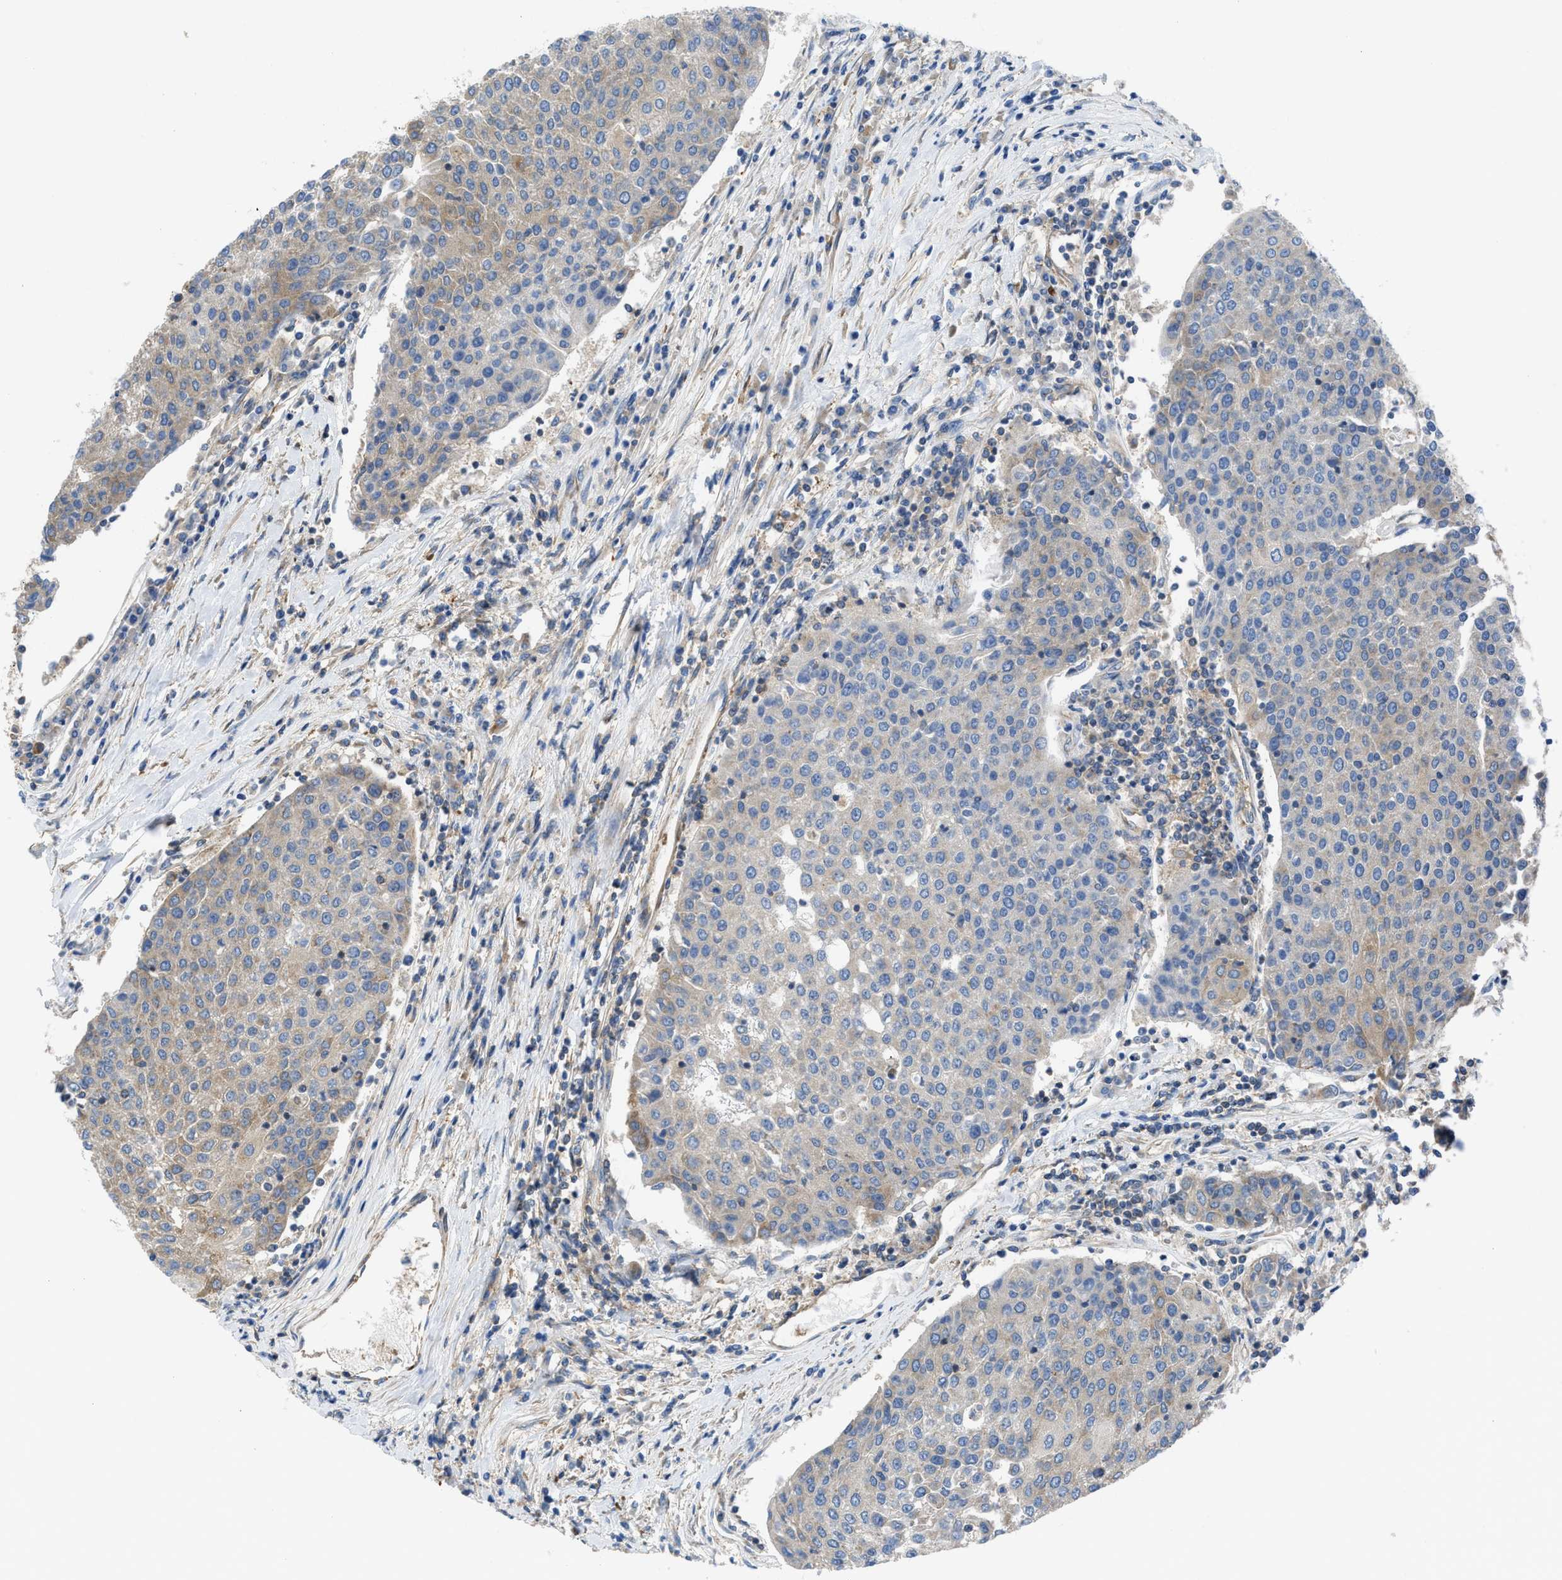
{"staining": {"intensity": "weak", "quantity": "<25%", "location": "cytoplasmic/membranous"}, "tissue": "urothelial cancer", "cell_type": "Tumor cells", "image_type": "cancer", "snomed": [{"axis": "morphology", "description": "Urothelial carcinoma, High grade"}, {"axis": "topography", "description": "Urinary bladder"}], "caption": "This is an immunohistochemistry (IHC) histopathology image of urothelial carcinoma (high-grade). There is no expression in tumor cells.", "gene": "CHKB", "patient": {"sex": "female", "age": 85}}